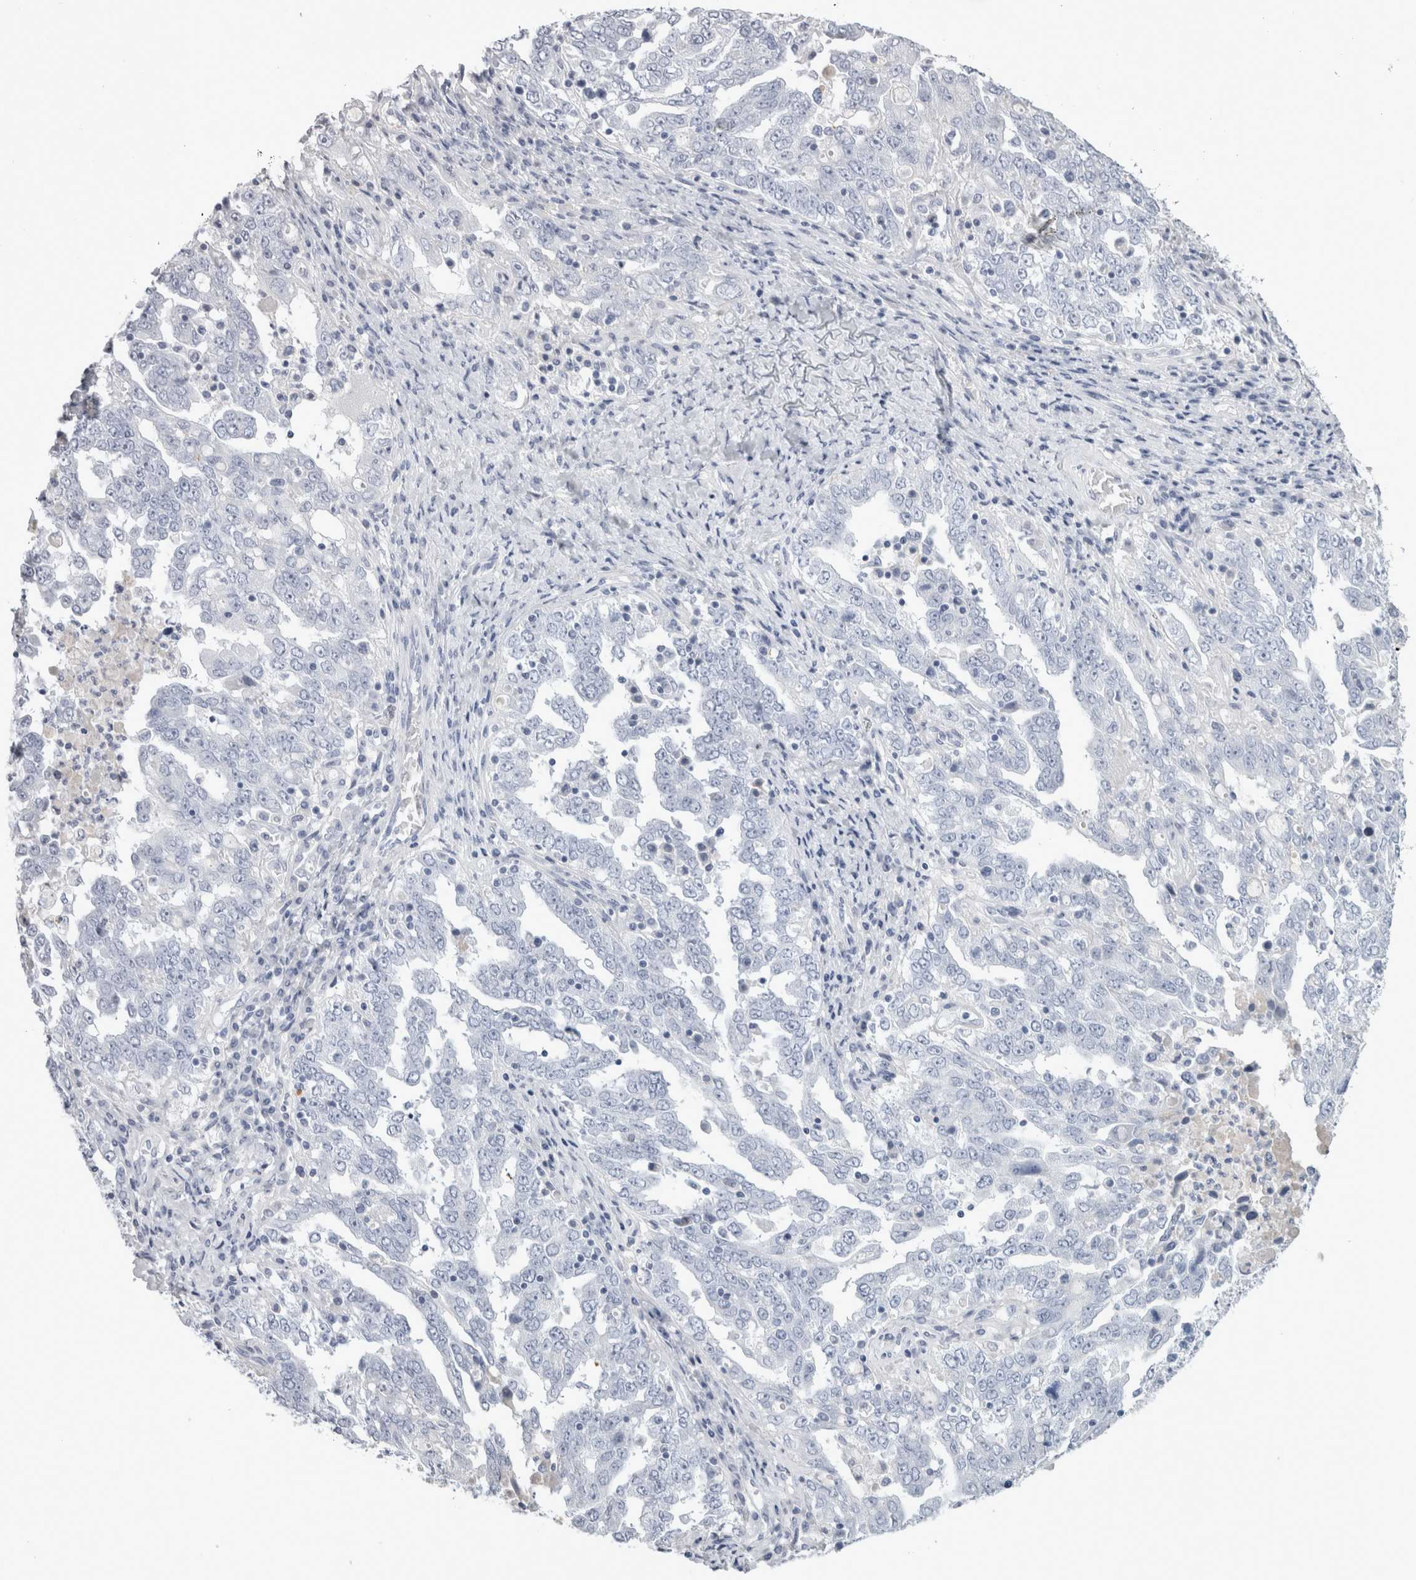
{"staining": {"intensity": "negative", "quantity": "none", "location": "none"}, "tissue": "ovarian cancer", "cell_type": "Tumor cells", "image_type": "cancer", "snomed": [{"axis": "morphology", "description": "Carcinoma, endometroid"}, {"axis": "topography", "description": "Ovary"}], "caption": "A high-resolution image shows immunohistochemistry (IHC) staining of endometroid carcinoma (ovarian), which shows no significant expression in tumor cells.", "gene": "ADAM2", "patient": {"sex": "female", "age": 62}}